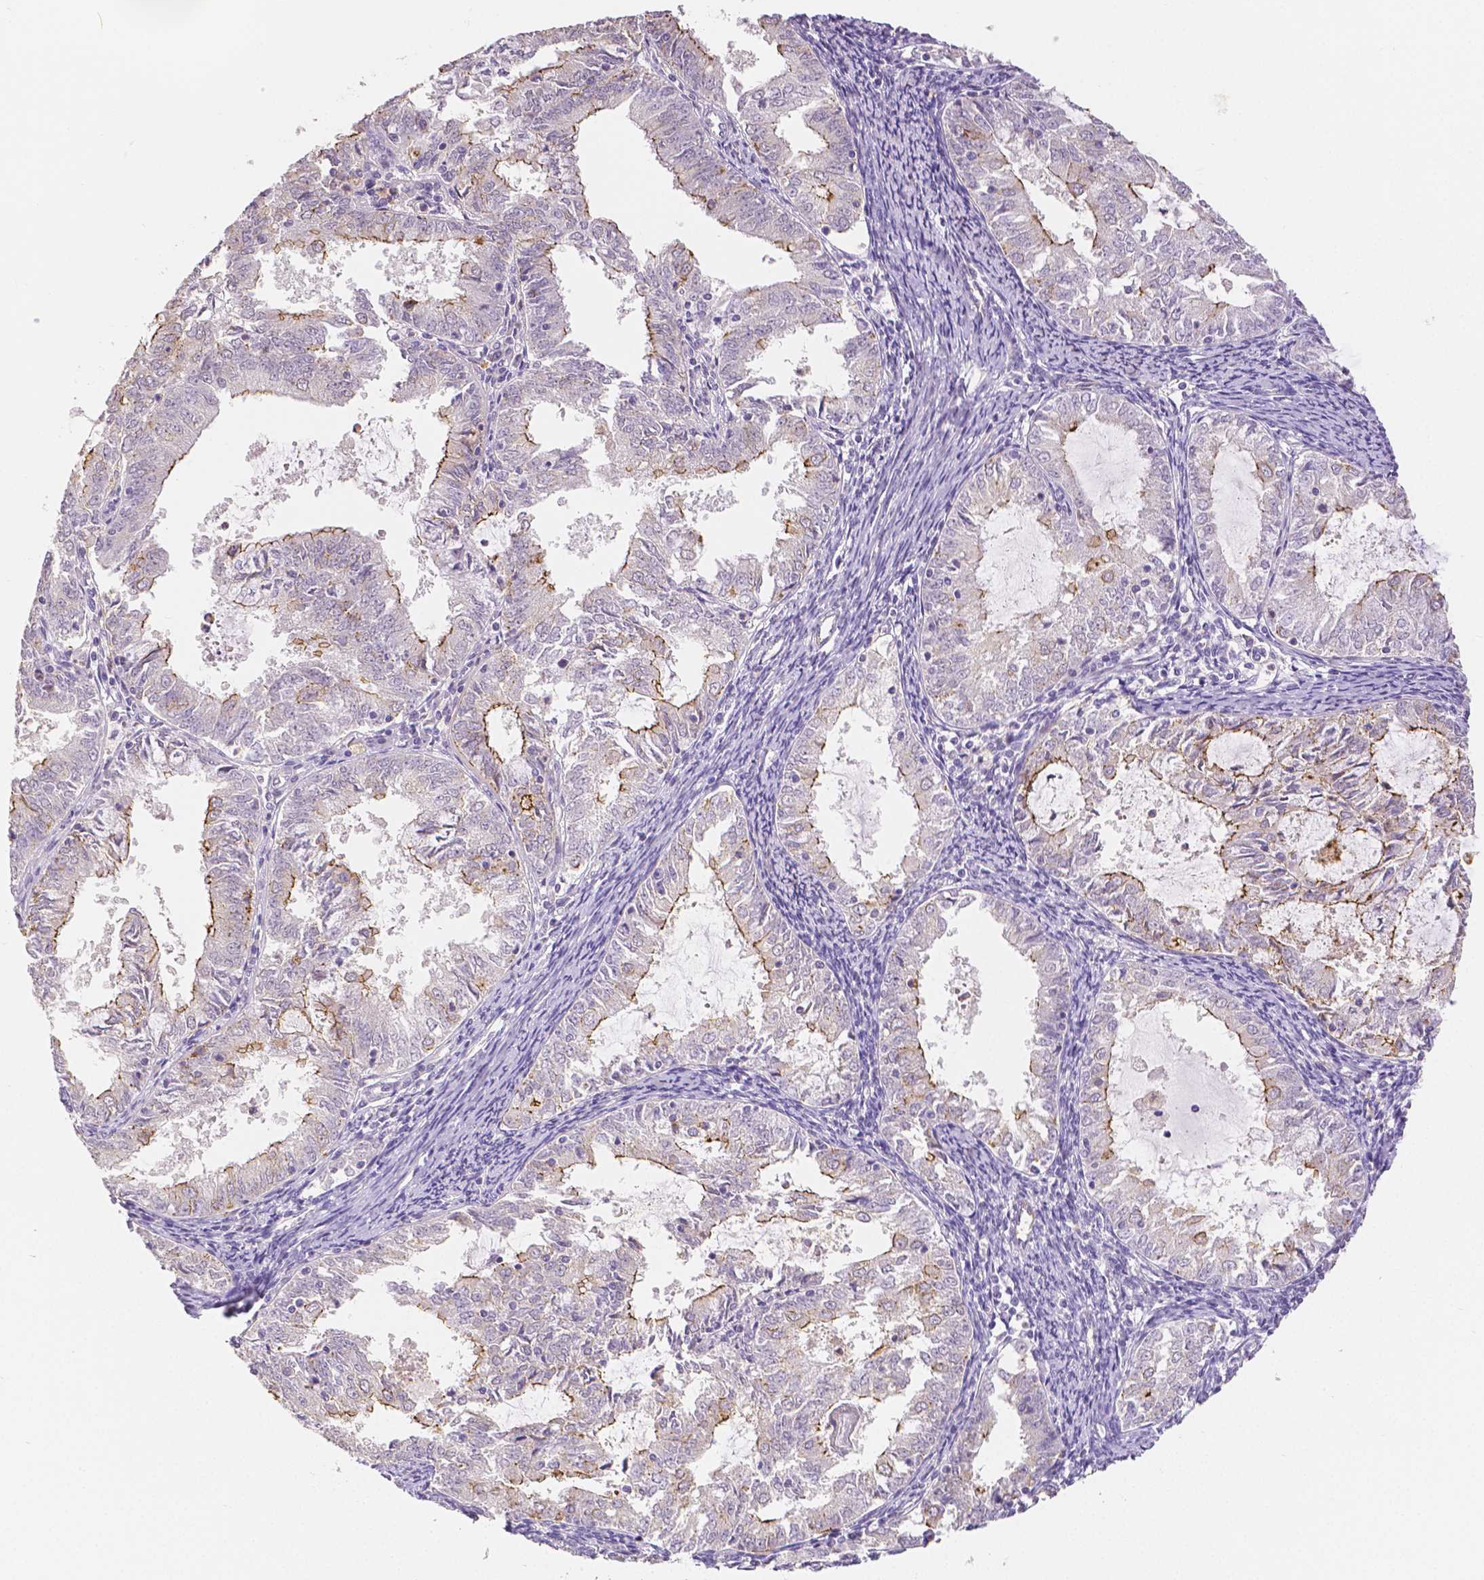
{"staining": {"intensity": "moderate", "quantity": "<25%", "location": "cytoplasmic/membranous"}, "tissue": "endometrial cancer", "cell_type": "Tumor cells", "image_type": "cancer", "snomed": [{"axis": "morphology", "description": "Adenocarcinoma, NOS"}, {"axis": "topography", "description": "Endometrium"}], "caption": "IHC (DAB) staining of adenocarcinoma (endometrial) exhibits moderate cytoplasmic/membranous protein positivity in about <25% of tumor cells.", "gene": "OCLN", "patient": {"sex": "female", "age": 57}}